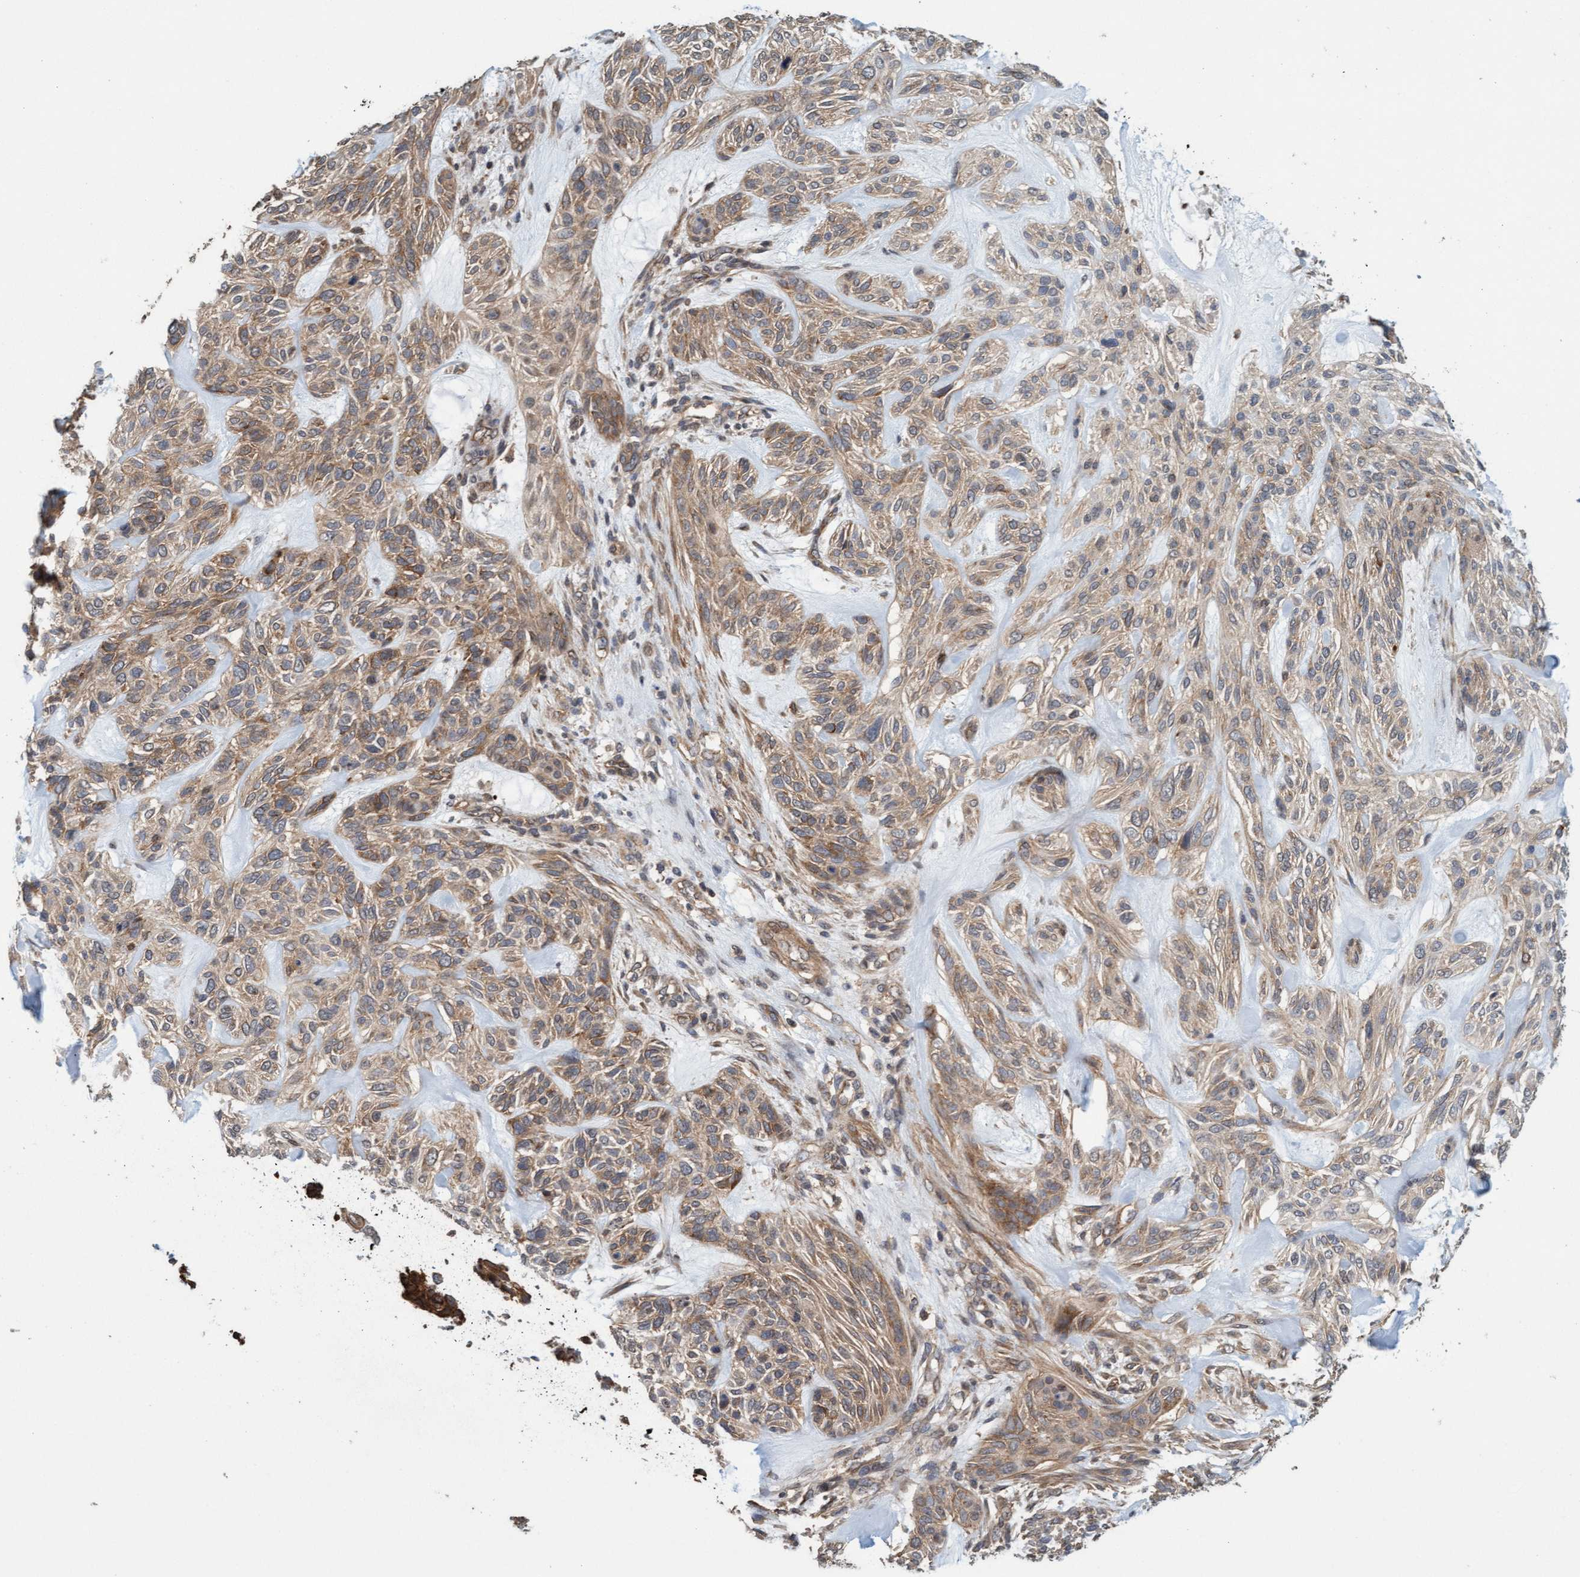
{"staining": {"intensity": "weak", "quantity": ">75%", "location": "cytoplasmic/membranous"}, "tissue": "skin cancer", "cell_type": "Tumor cells", "image_type": "cancer", "snomed": [{"axis": "morphology", "description": "Basal cell carcinoma"}, {"axis": "topography", "description": "Skin"}], "caption": "The photomicrograph exhibits staining of skin cancer, revealing weak cytoplasmic/membranous protein staining (brown color) within tumor cells.", "gene": "FXR2", "patient": {"sex": "male", "age": 55}}